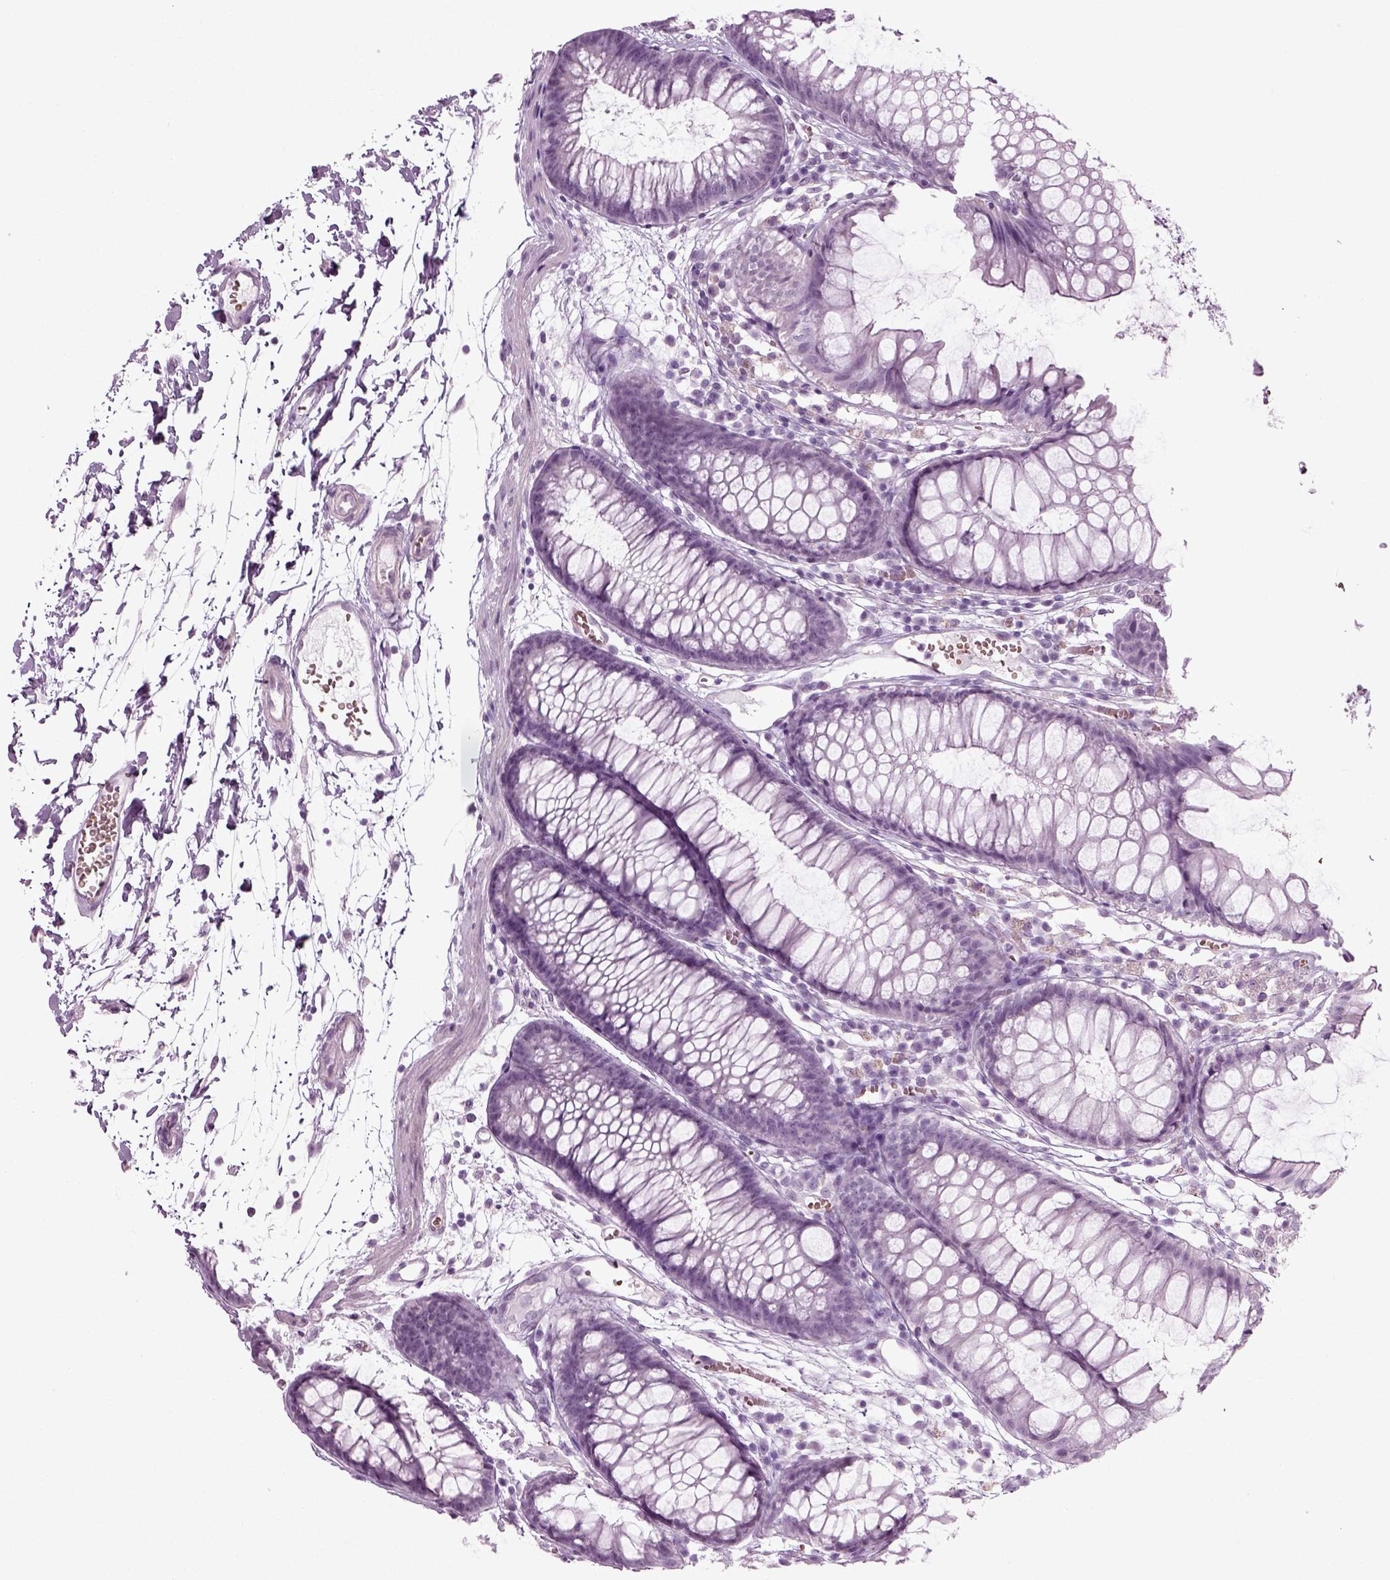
{"staining": {"intensity": "negative", "quantity": "none", "location": "none"}, "tissue": "colon", "cell_type": "Endothelial cells", "image_type": "normal", "snomed": [{"axis": "morphology", "description": "Normal tissue, NOS"}, {"axis": "morphology", "description": "Adenocarcinoma, NOS"}, {"axis": "topography", "description": "Colon"}], "caption": "High magnification brightfield microscopy of unremarkable colon stained with DAB (brown) and counterstained with hematoxylin (blue): endothelial cells show no significant positivity.", "gene": "ZC2HC1C", "patient": {"sex": "male", "age": 65}}